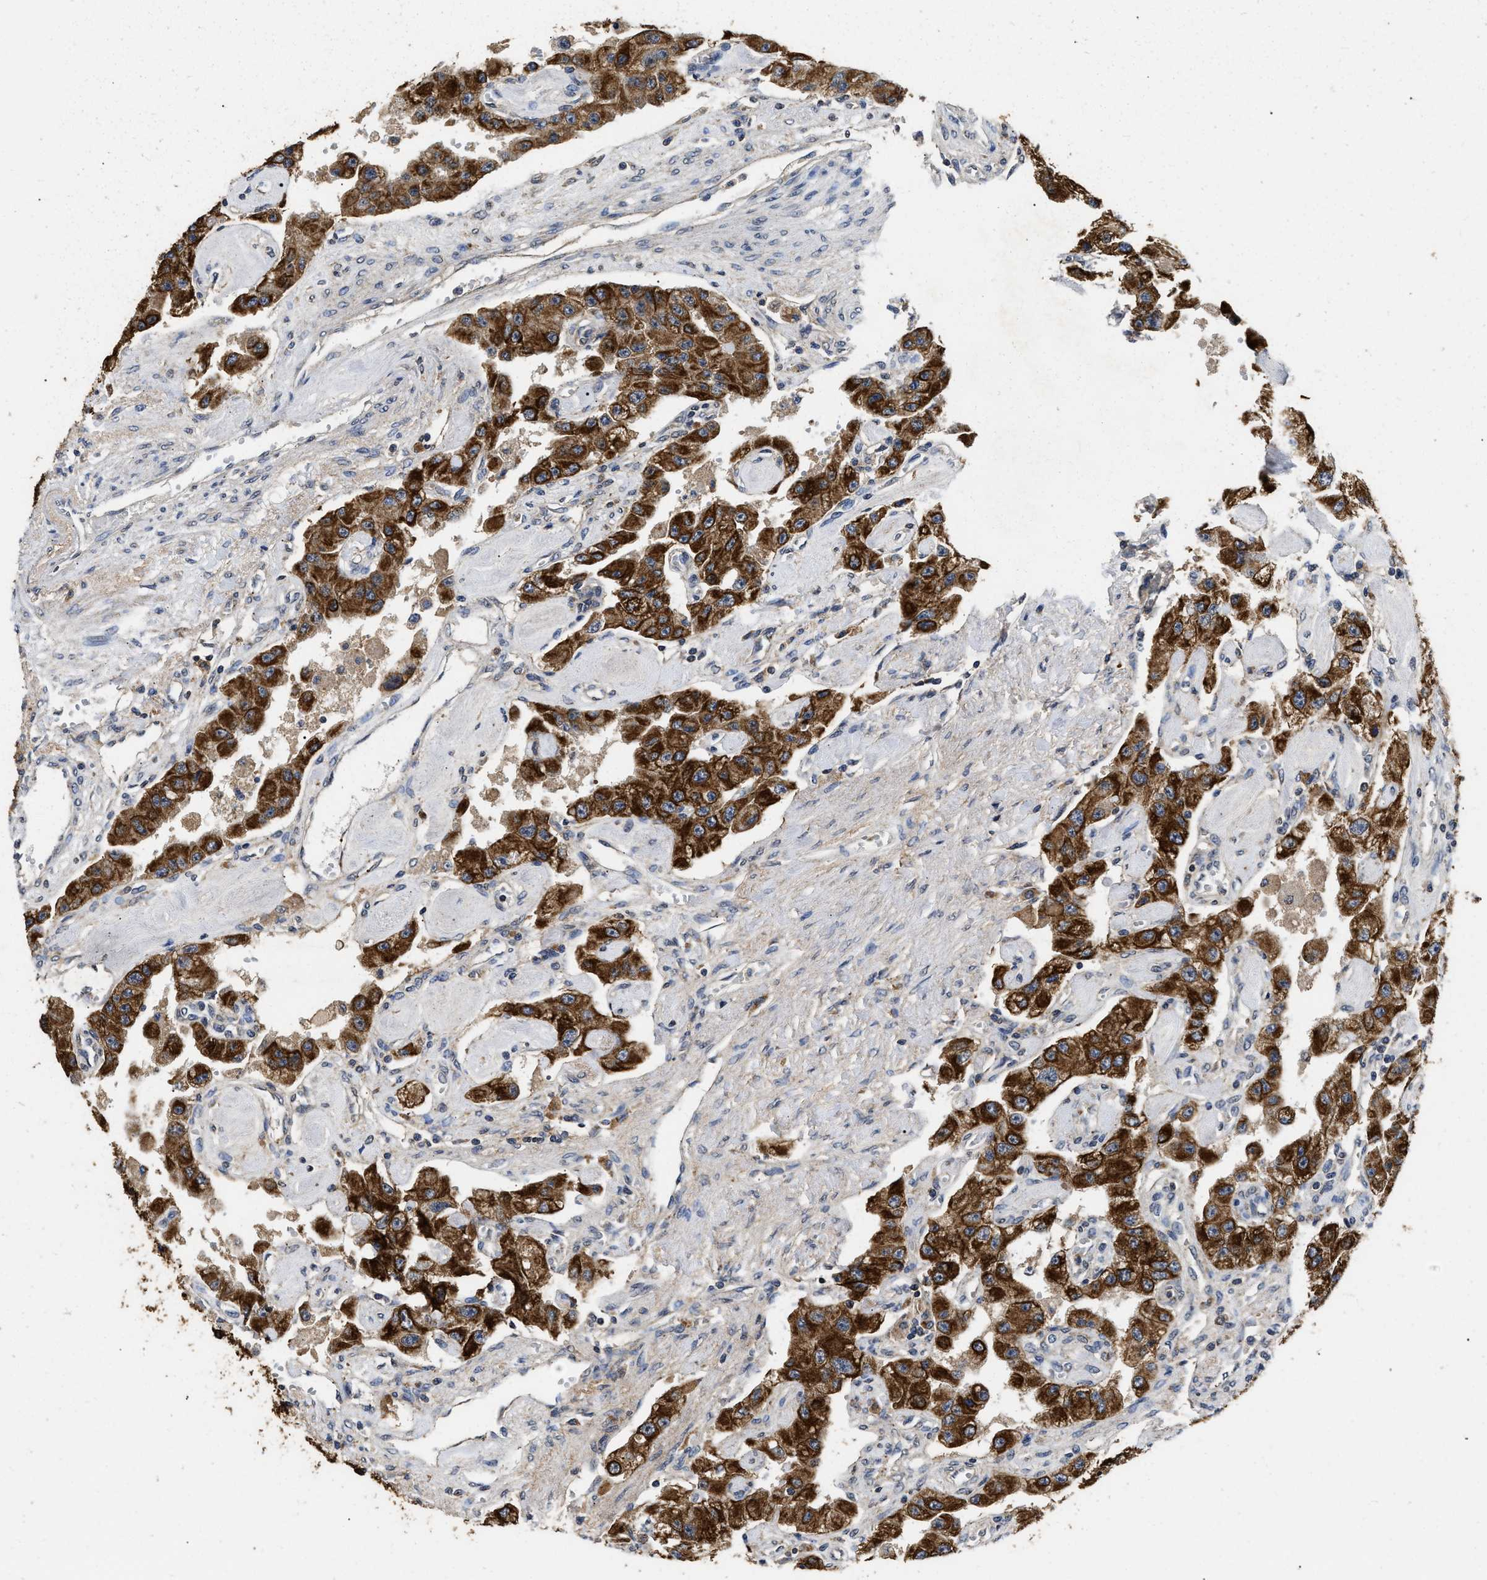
{"staining": {"intensity": "strong", "quantity": ">75%", "location": "cytoplasmic/membranous"}, "tissue": "carcinoid", "cell_type": "Tumor cells", "image_type": "cancer", "snomed": [{"axis": "morphology", "description": "Carcinoid, malignant, NOS"}, {"axis": "topography", "description": "Pancreas"}], "caption": "IHC of malignant carcinoid demonstrates high levels of strong cytoplasmic/membranous expression in about >75% of tumor cells.", "gene": "CTNNA1", "patient": {"sex": "male", "age": 41}}